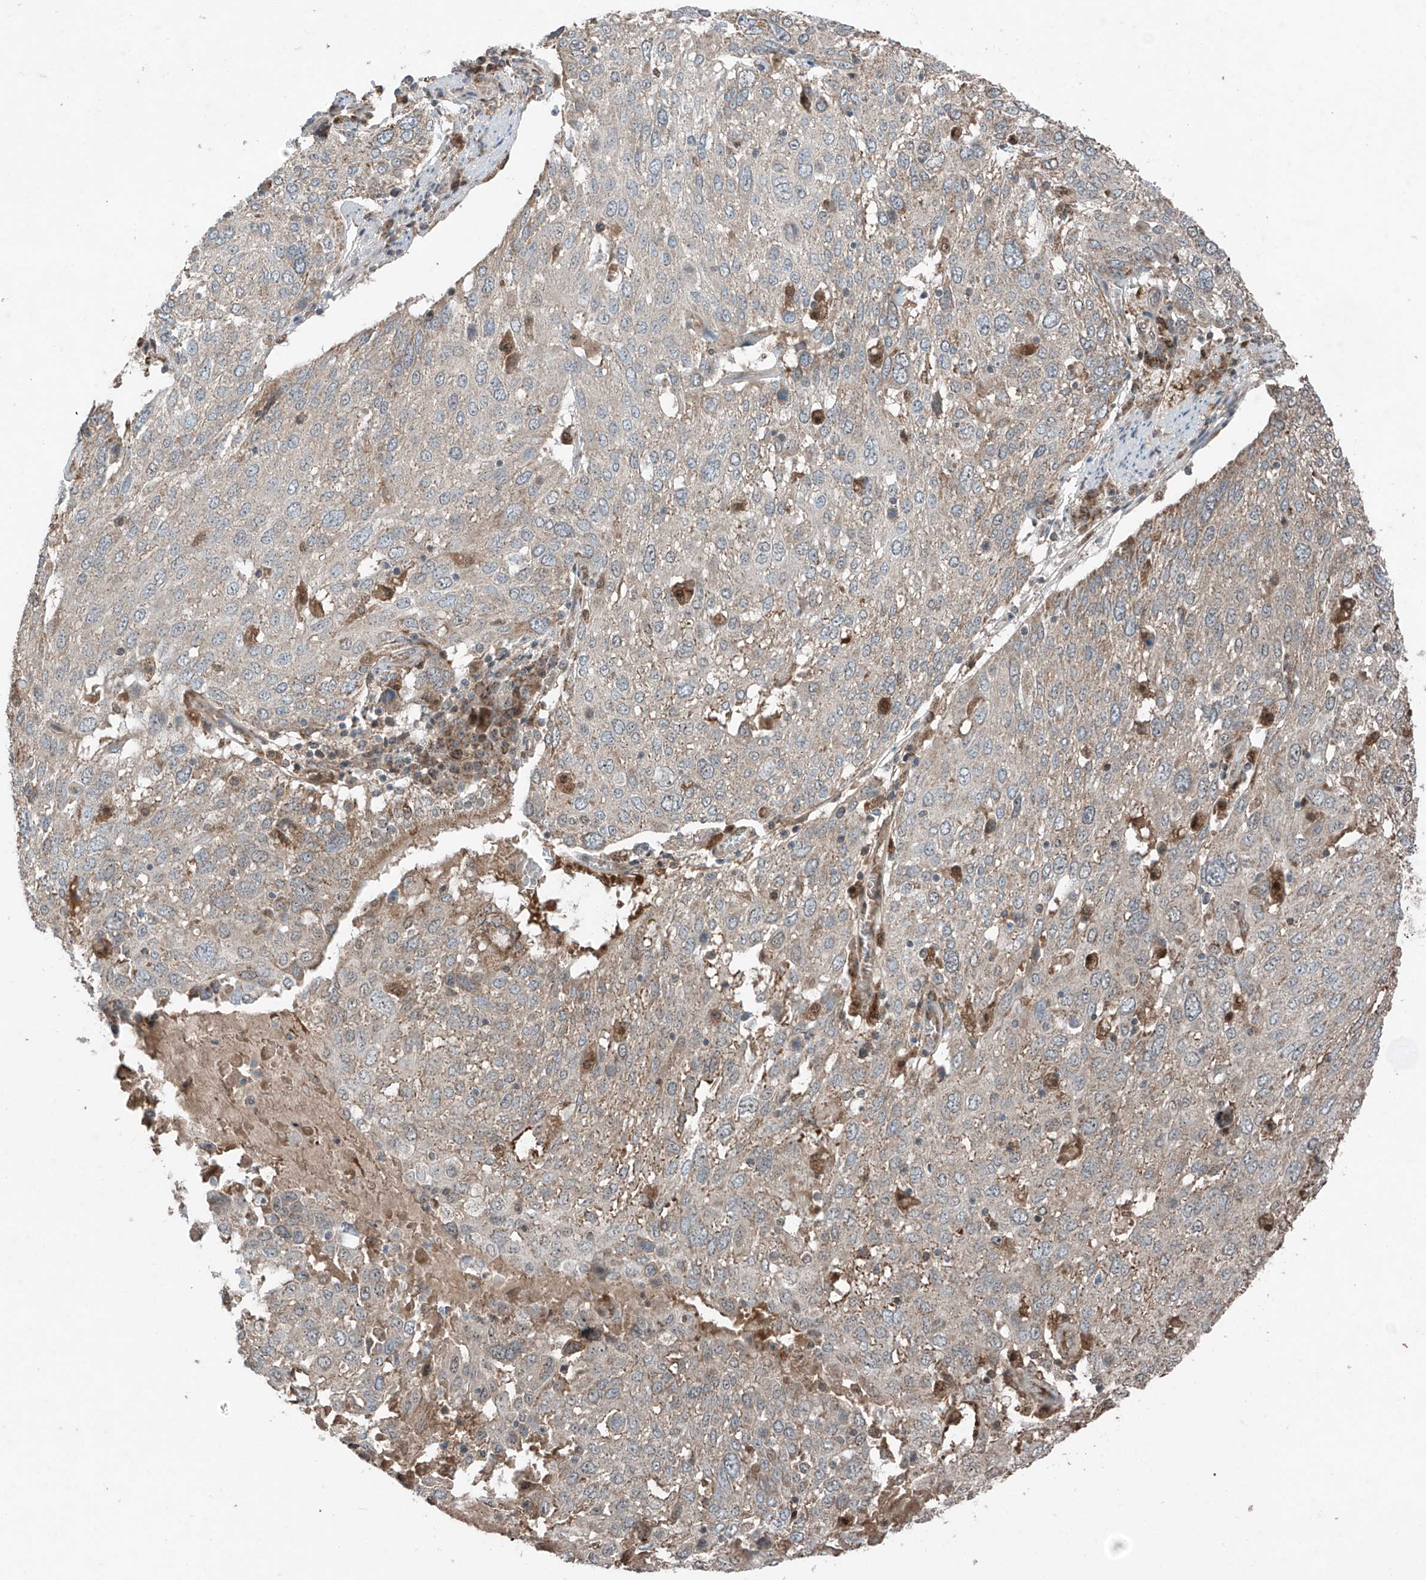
{"staining": {"intensity": "weak", "quantity": "<25%", "location": "cytoplasmic/membranous"}, "tissue": "lung cancer", "cell_type": "Tumor cells", "image_type": "cancer", "snomed": [{"axis": "morphology", "description": "Squamous cell carcinoma, NOS"}, {"axis": "topography", "description": "Lung"}], "caption": "Immunohistochemical staining of lung cancer (squamous cell carcinoma) demonstrates no significant positivity in tumor cells.", "gene": "SAMD3", "patient": {"sex": "male", "age": 65}}